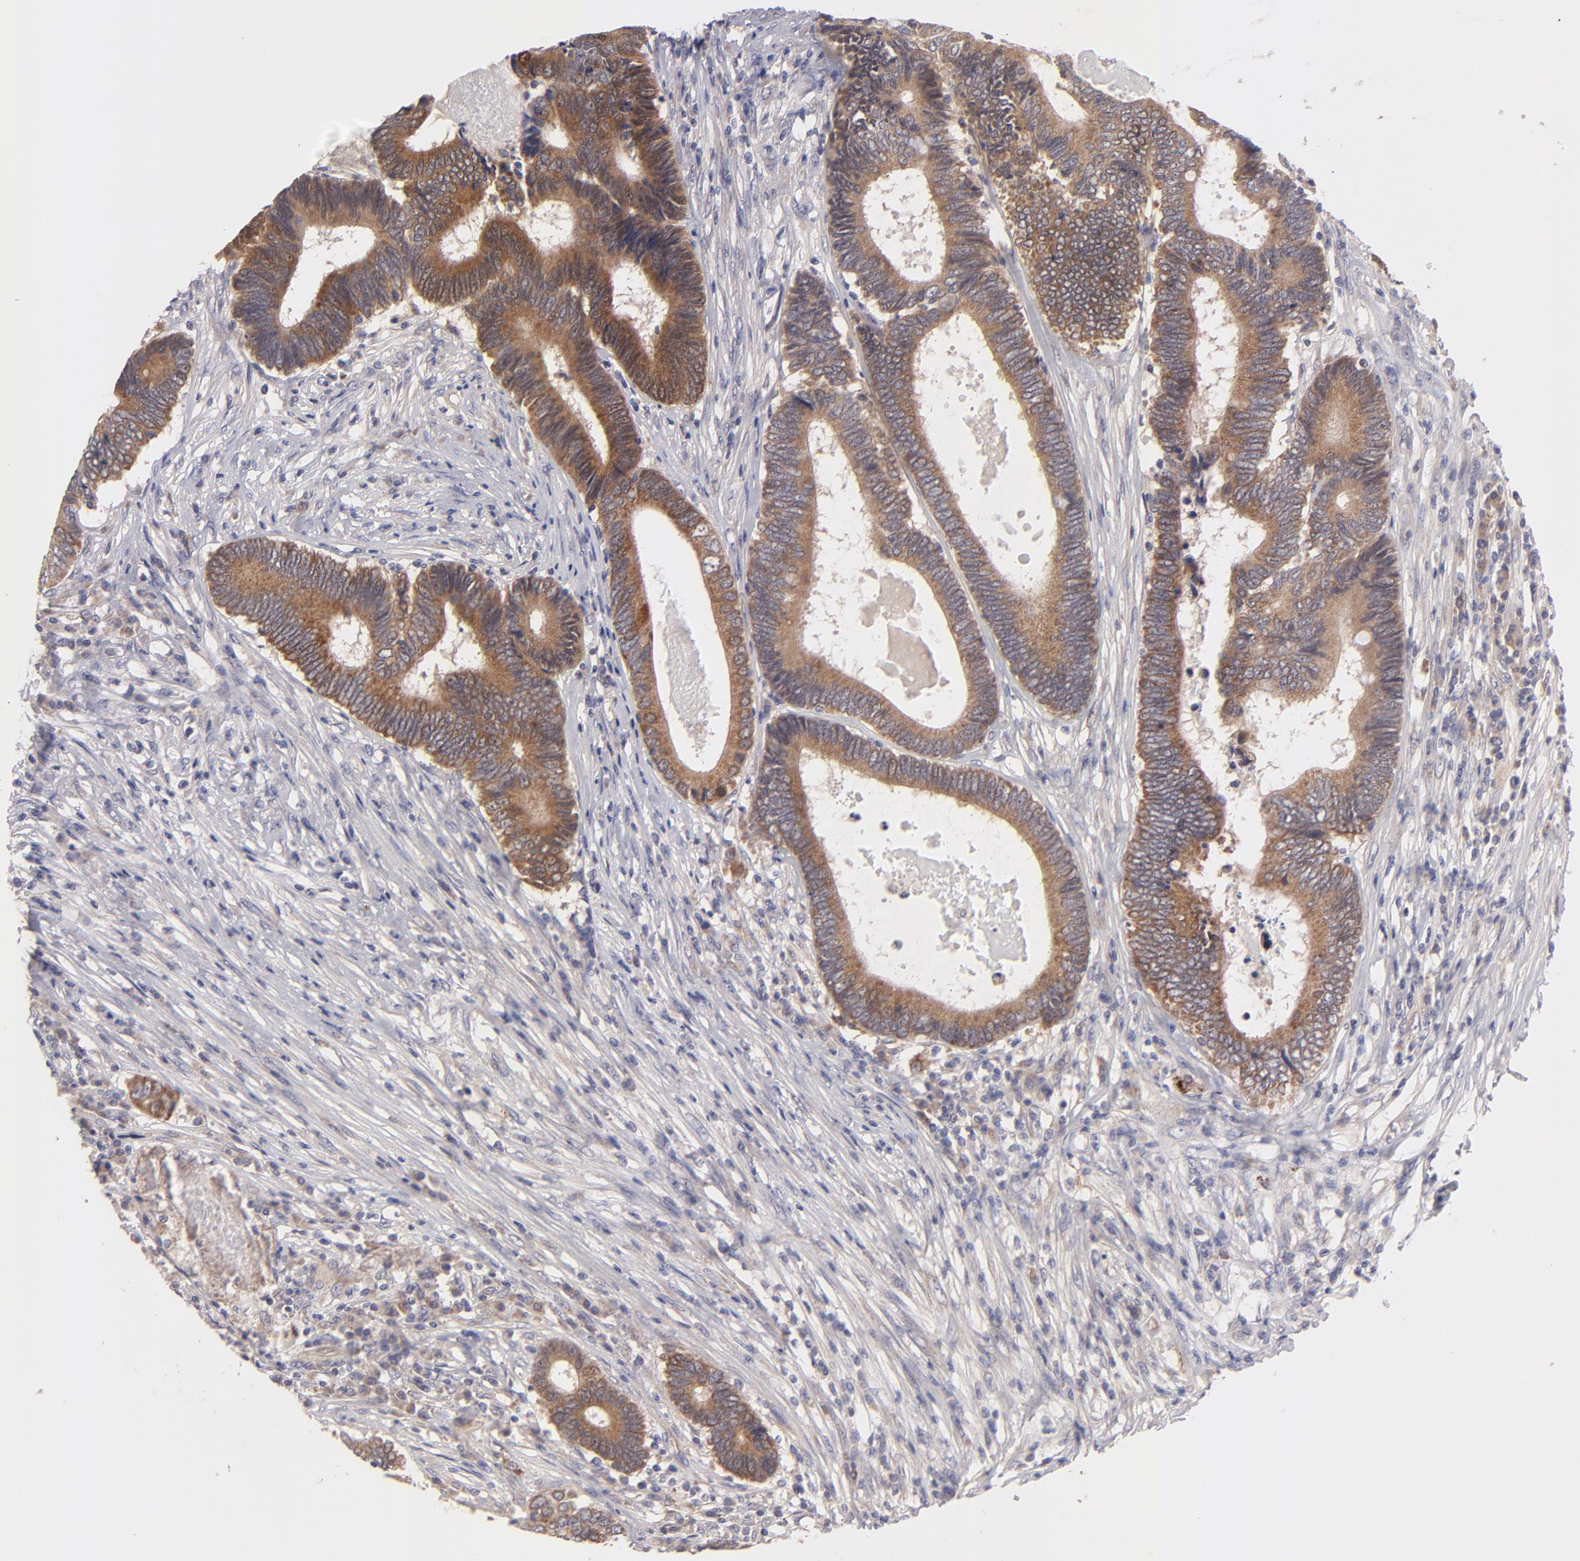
{"staining": {"intensity": "moderate", "quantity": ">75%", "location": "cytoplasmic/membranous"}, "tissue": "colorectal cancer", "cell_type": "Tumor cells", "image_type": "cancer", "snomed": [{"axis": "morphology", "description": "Adenocarcinoma, NOS"}, {"axis": "topography", "description": "Colon"}], "caption": "The immunohistochemical stain labels moderate cytoplasmic/membranous staining in tumor cells of colorectal adenocarcinoma tissue. Nuclei are stained in blue.", "gene": "HCCS", "patient": {"sex": "female", "age": 78}}